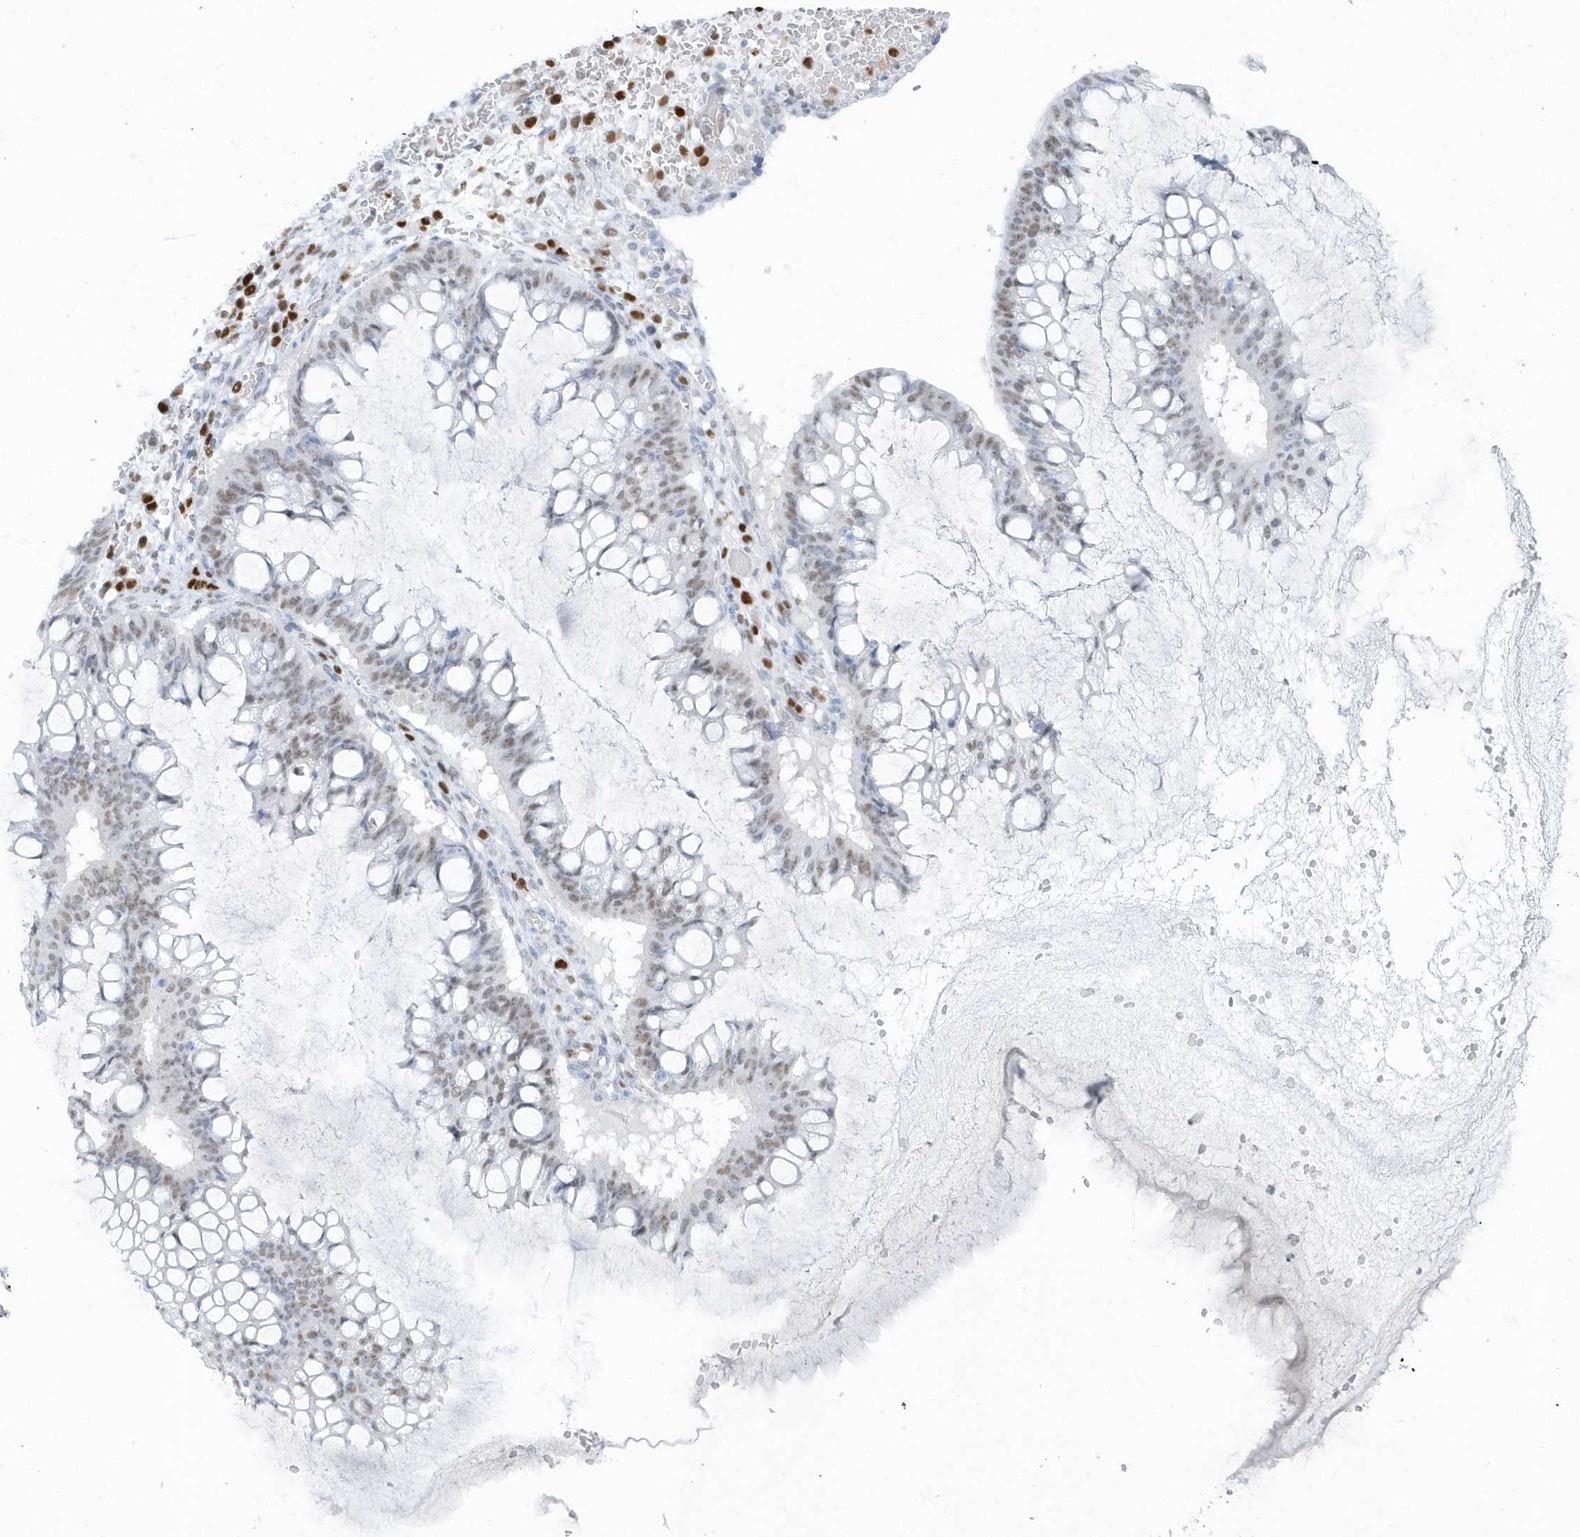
{"staining": {"intensity": "weak", "quantity": "25%-75%", "location": "nuclear"}, "tissue": "ovarian cancer", "cell_type": "Tumor cells", "image_type": "cancer", "snomed": [{"axis": "morphology", "description": "Cystadenocarcinoma, mucinous, NOS"}, {"axis": "topography", "description": "Ovary"}], "caption": "This micrograph reveals IHC staining of human ovarian mucinous cystadenocarcinoma, with low weak nuclear staining in about 25%-75% of tumor cells.", "gene": "SMIM34", "patient": {"sex": "female", "age": 73}}